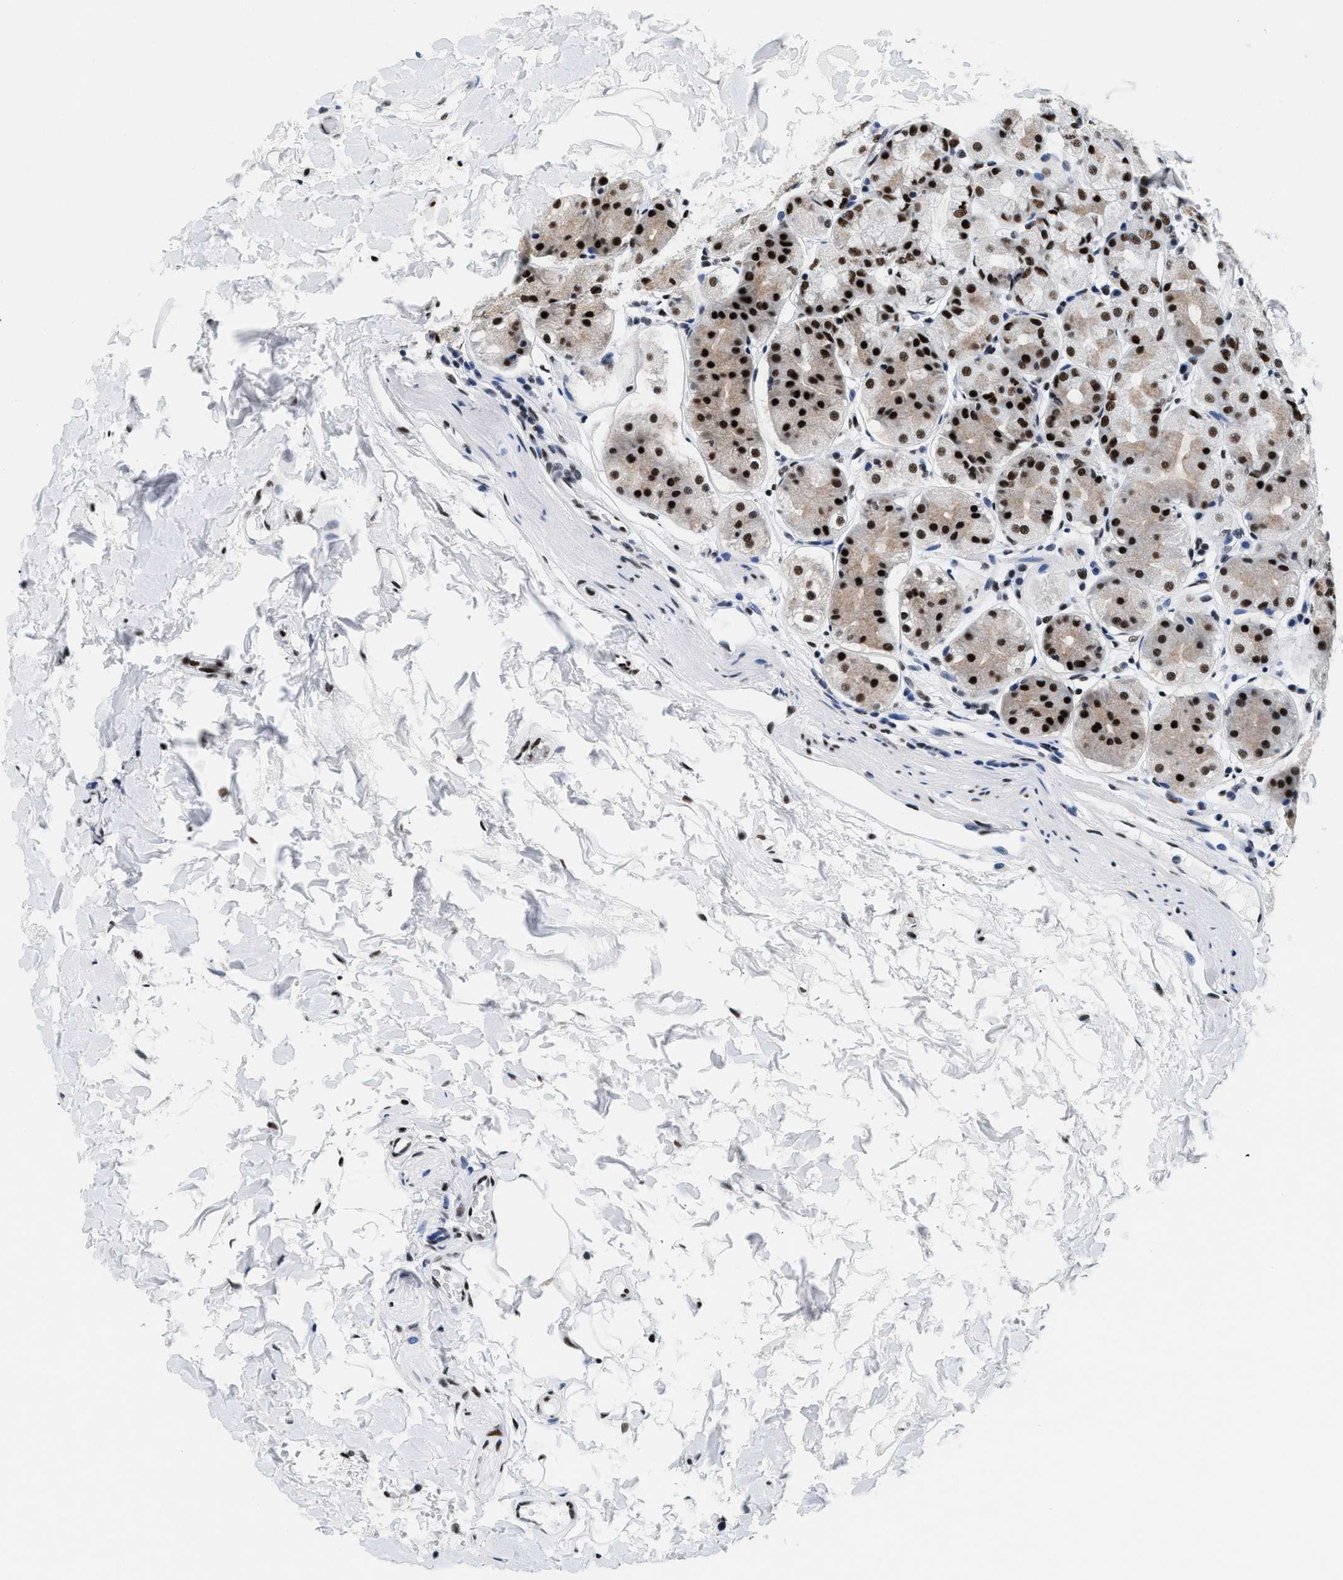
{"staining": {"intensity": "strong", "quantity": ">75%", "location": "nuclear"}, "tissue": "stomach", "cell_type": "Glandular cells", "image_type": "normal", "snomed": [{"axis": "morphology", "description": "Normal tissue, NOS"}, {"axis": "topography", "description": "Stomach"}, {"axis": "topography", "description": "Stomach, lower"}], "caption": "Approximately >75% of glandular cells in unremarkable stomach display strong nuclear protein staining as visualized by brown immunohistochemical staining.", "gene": "RAD50", "patient": {"sex": "female", "age": 56}}